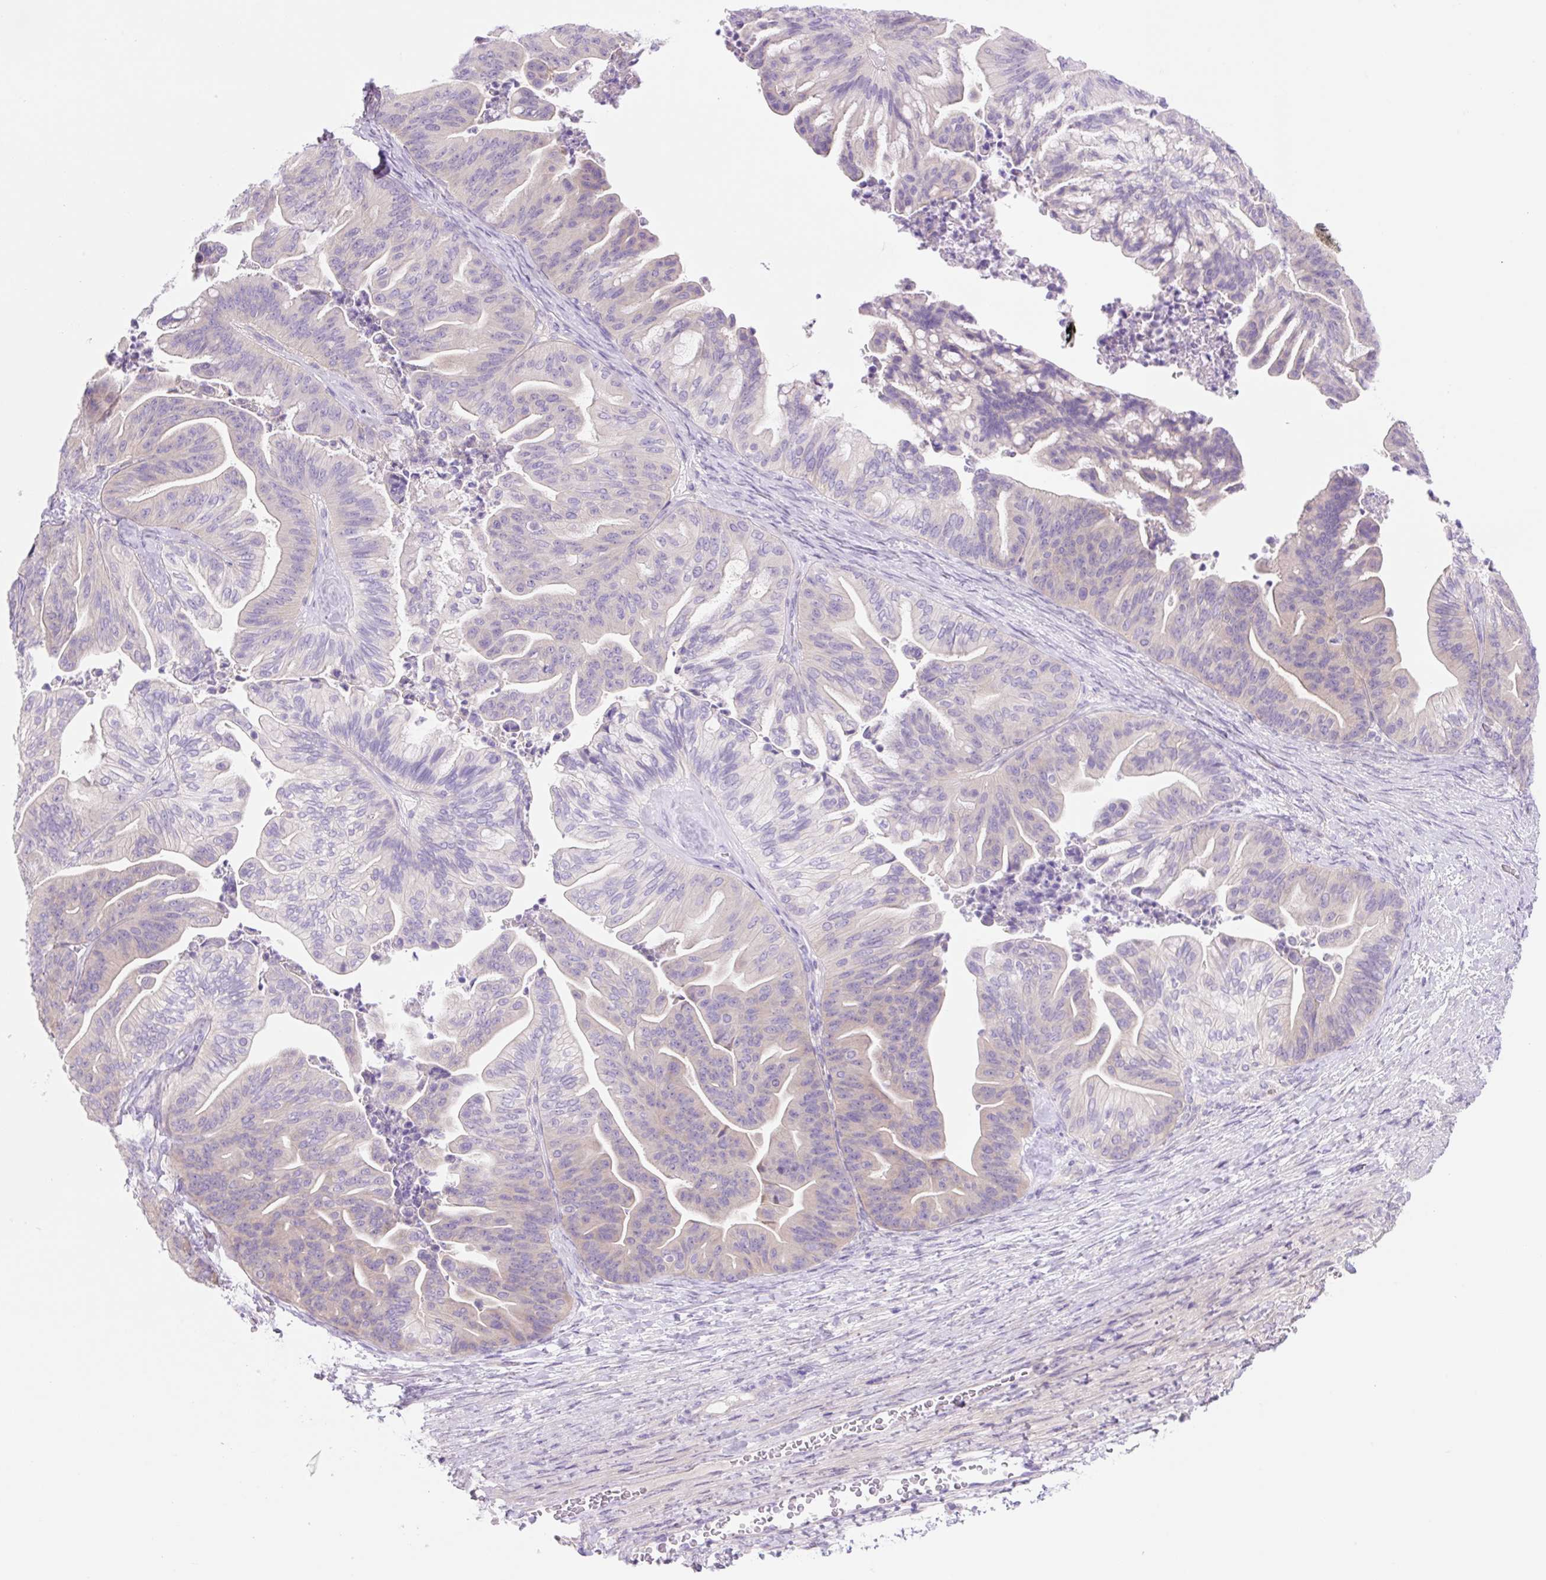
{"staining": {"intensity": "negative", "quantity": "none", "location": "none"}, "tissue": "ovarian cancer", "cell_type": "Tumor cells", "image_type": "cancer", "snomed": [{"axis": "morphology", "description": "Cystadenocarcinoma, mucinous, NOS"}, {"axis": "topography", "description": "Ovary"}], "caption": "Ovarian mucinous cystadenocarcinoma was stained to show a protein in brown. There is no significant staining in tumor cells.", "gene": "CELF6", "patient": {"sex": "female", "age": 67}}